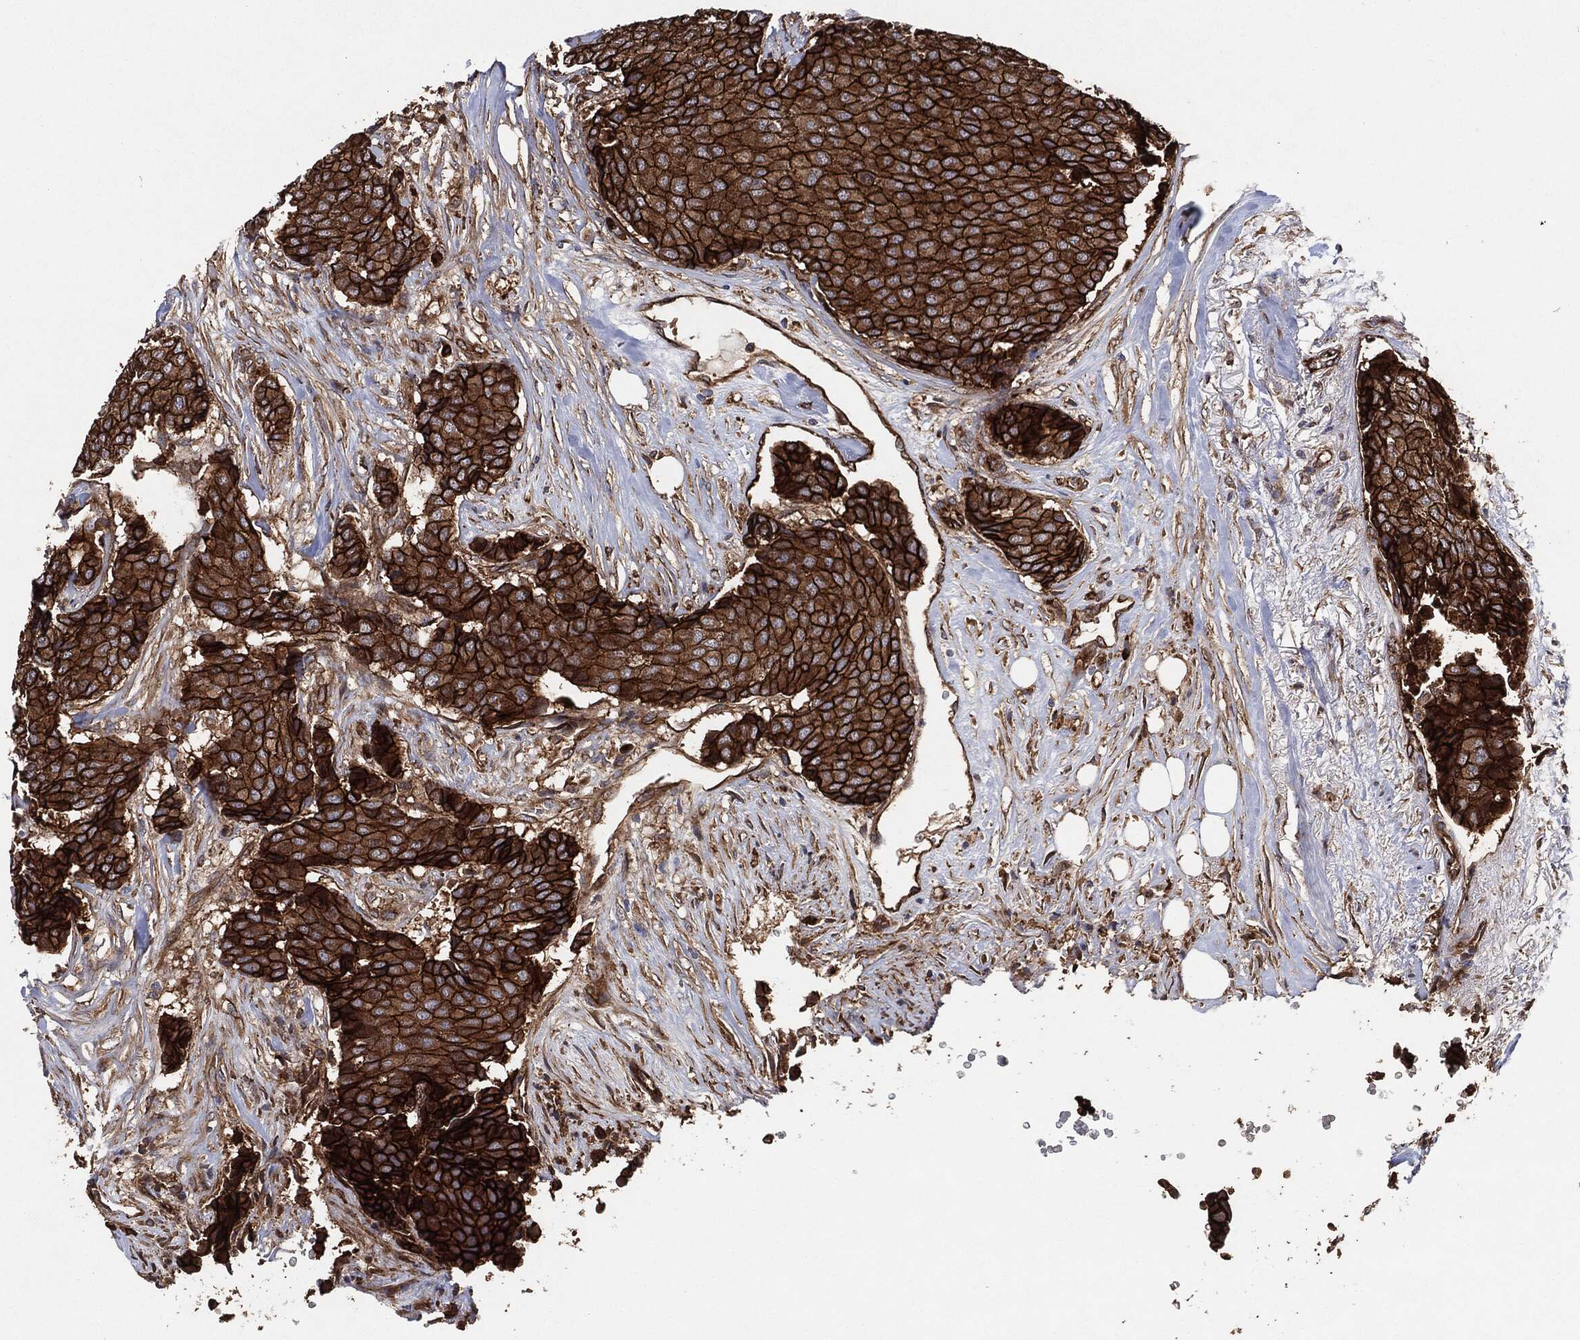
{"staining": {"intensity": "strong", "quantity": ">75%", "location": "cytoplasmic/membranous"}, "tissue": "breast cancer", "cell_type": "Tumor cells", "image_type": "cancer", "snomed": [{"axis": "morphology", "description": "Duct carcinoma"}, {"axis": "topography", "description": "Breast"}], "caption": "Breast cancer (intraductal carcinoma) stained with DAB (3,3'-diaminobenzidine) immunohistochemistry (IHC) reveals high levels of strong cytoplasmic/membranous expression in about >75% of tumor cells.", "gene": "CTNNA1", "patient": {"sex": "female", "age": 75}}